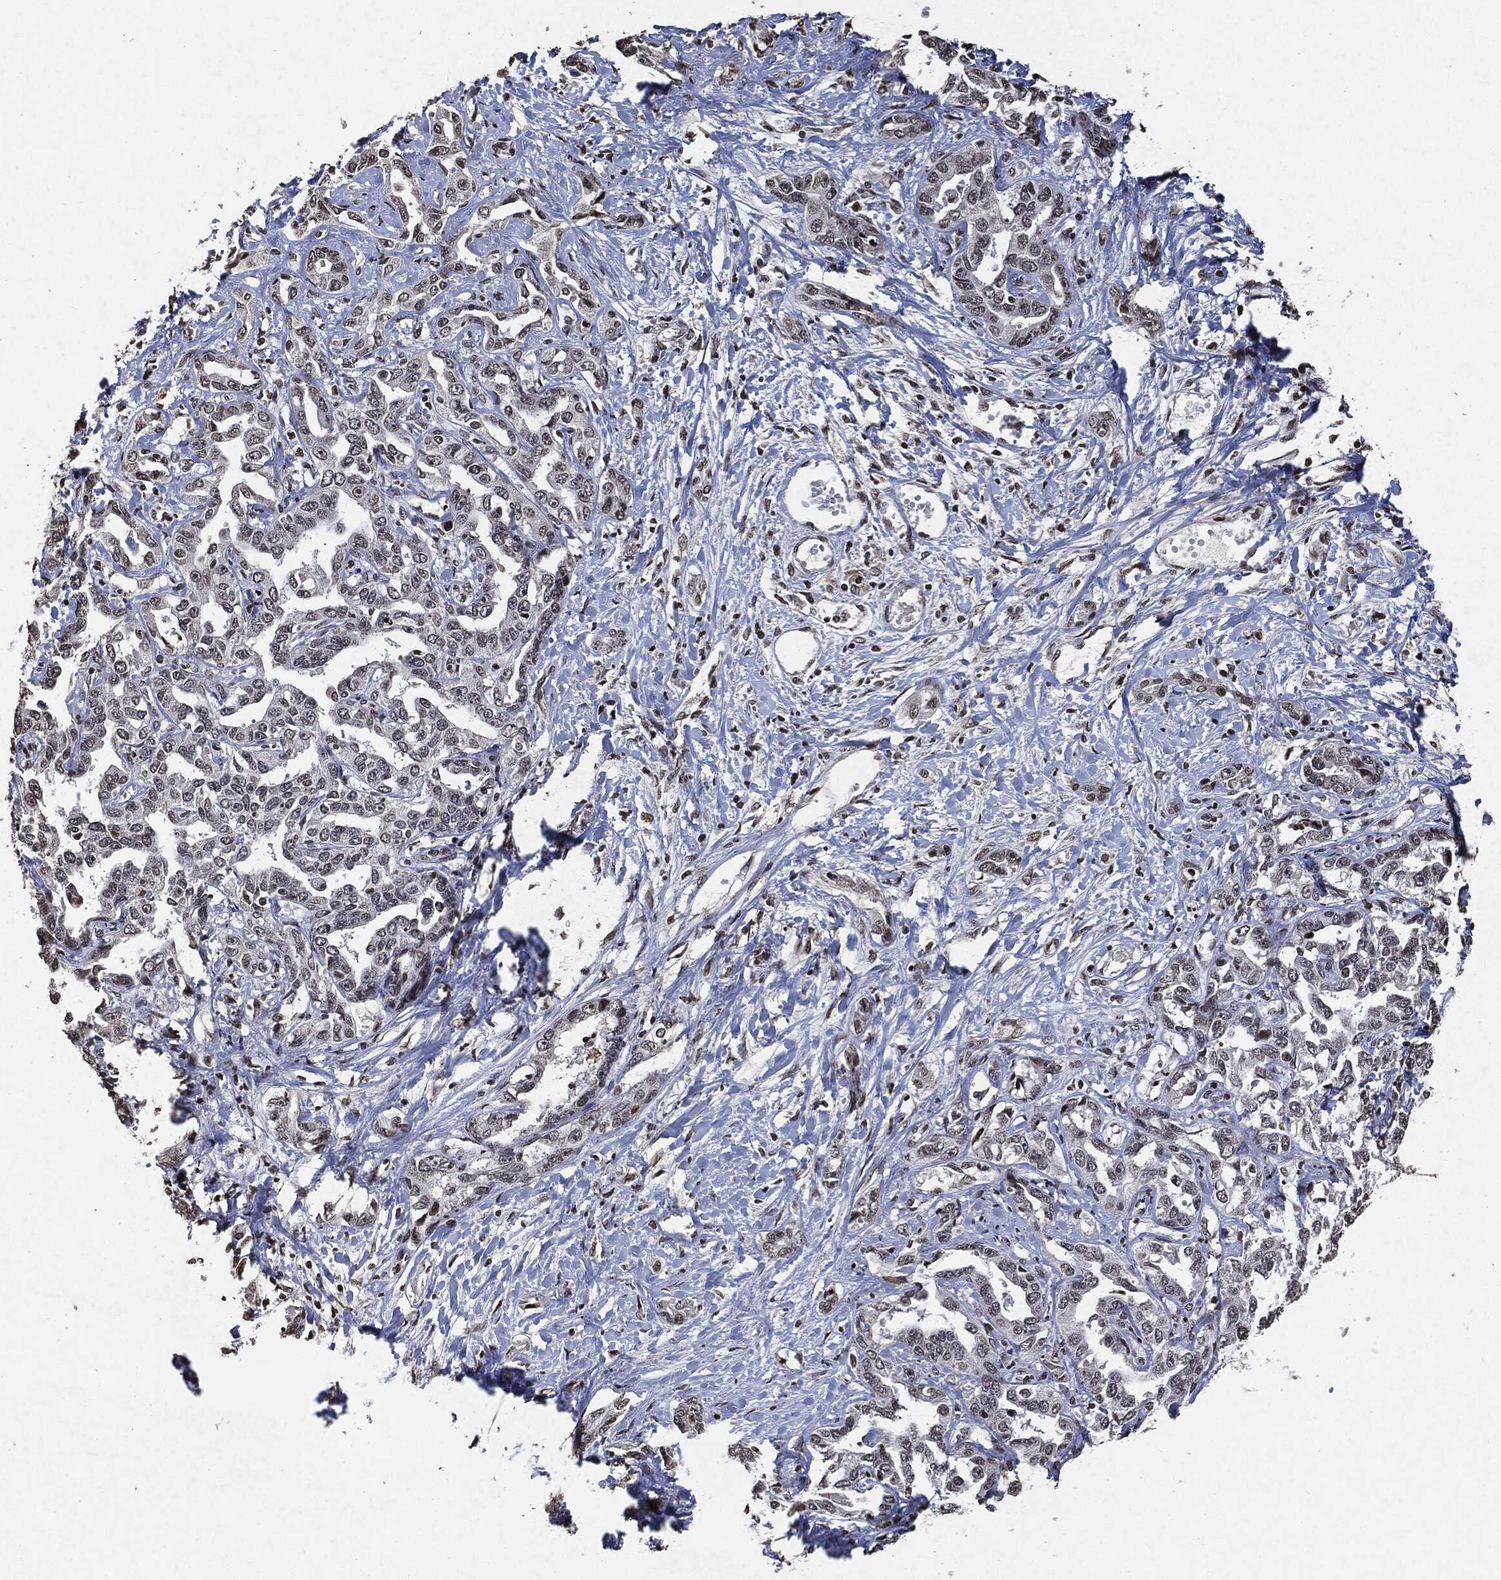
{"staining": {"intensity": "negative", "quantity": "none", "location": "none"}, "tissue": "liver cancer", "cell_type": "Tumor cells", "image_type": "cancer", "snomed": [{"axis": "morphology", "description": "Cholangiocarcinoma"}, {"axis": "topography", "description": "Liver"}], "caption": "The histopathology image displays no significant positivity in tumor cells of cholangiocarcinoma (liver).", "gene": "JUN", "patient": {"sex": "male", "age": 59}}